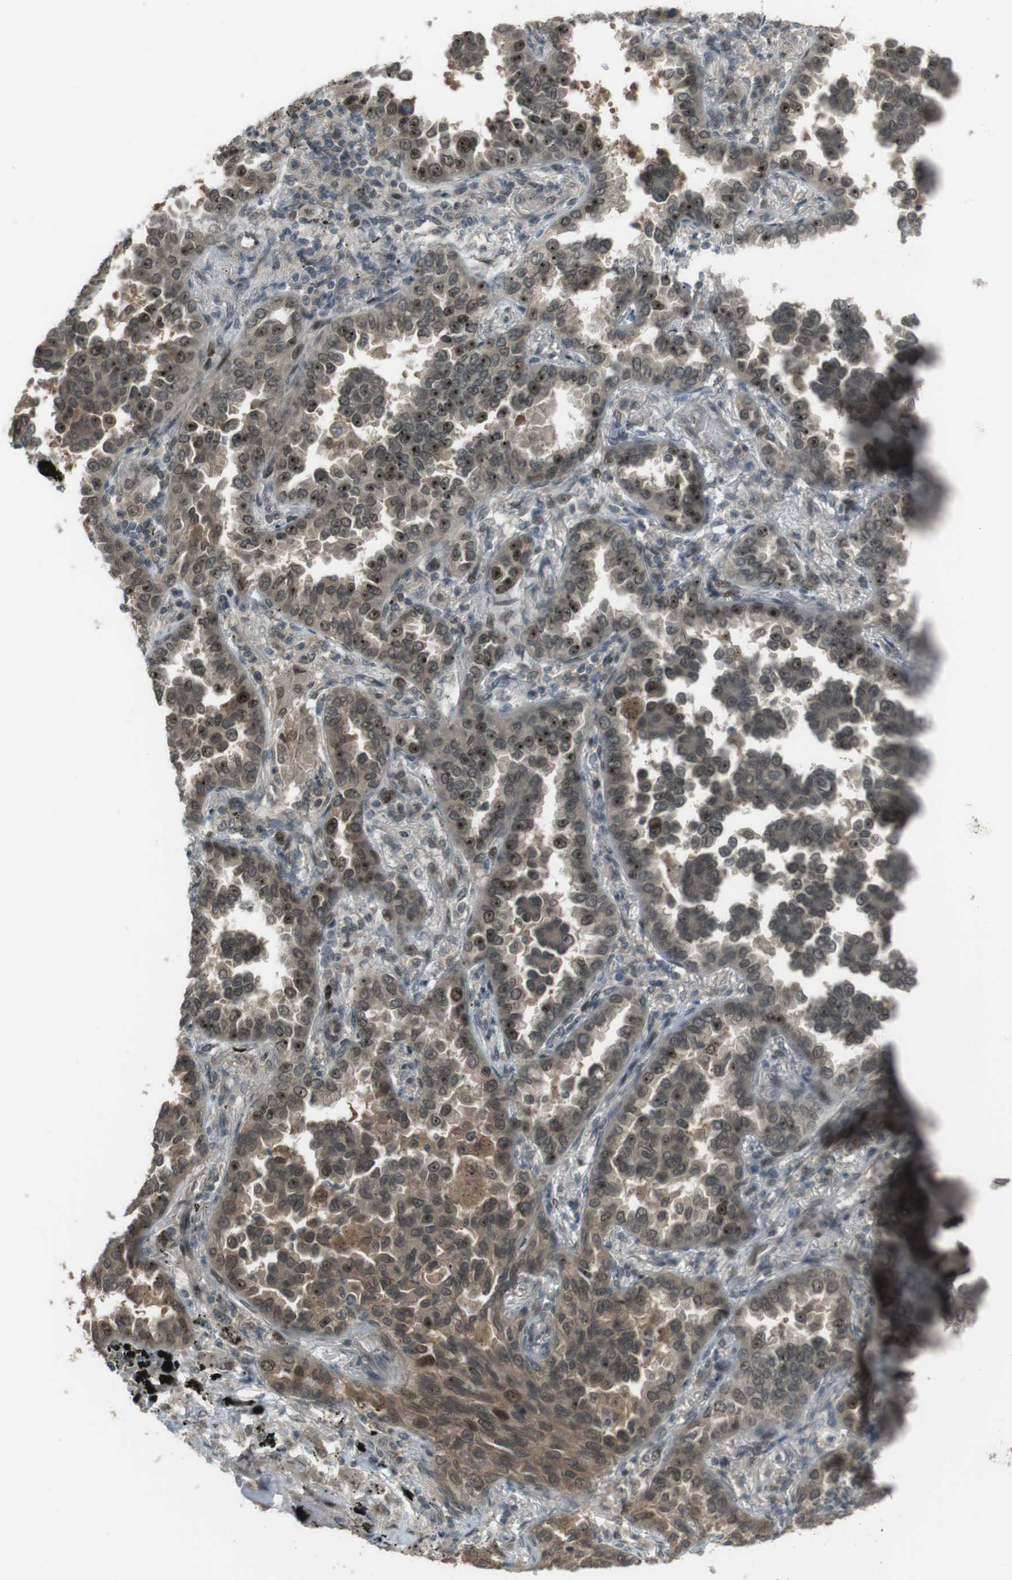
{"staining": {"intensity": "moderate", "quantity": ">75%", "location": "cytoplasmic/membranous,nuclear"}, "tissue": "lung cancer", "cell_type": "Tumor cells", "image_type": "cancer", "snomed": [{"axis": "morphology", "description": "Normal tissue, NOS"}, {"axis": "morphology", "description": "Adenocarcinoma, NOS"}, {"axis": "topography", "description": "Lung"}], "caption": "Lung adenocarcinoma stained with immunohistochemistry (IHC) demonstrates moderate cytoplasmic/membranous and nuclear positivity in approximately >75% of tumor cells.", "gene": "SLITRK5", "patient": {"sex": "male", "age": 59}}